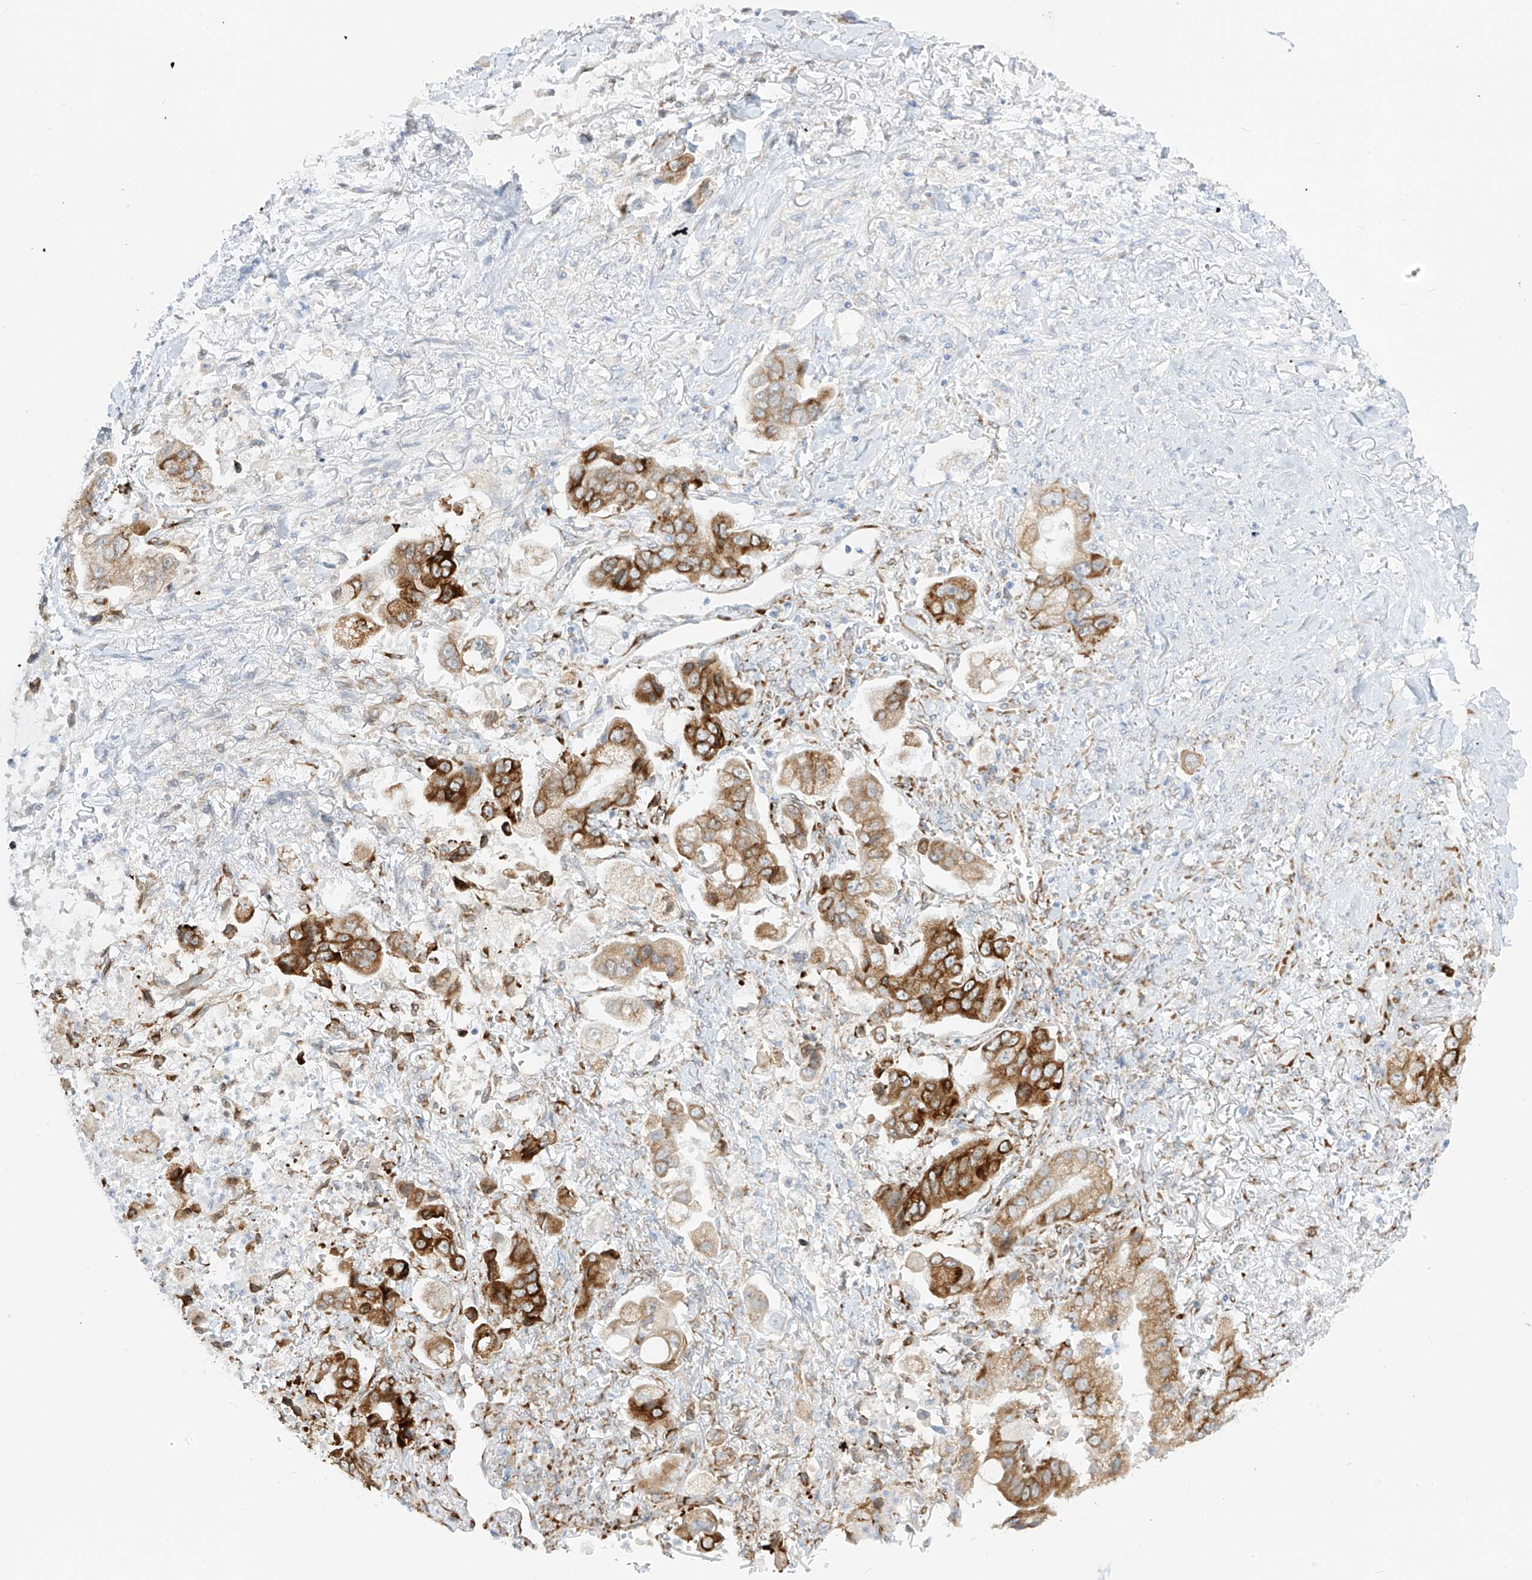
{"staining": {"intensity": "strong", "quantity": ">75%", "location": "cytoplasmic/membranous"}, "tissue": "stomach cancer", "cell_type": "Tumor cells", "image_type": "cancer", "snomed": [{"axis": "morphology", "description": "Adenocarcinoma, NOS"}, {"axis": "topography", "description": "Stomach"}], "caption": "Stomach cancer (adenocarcinoma) stained with DAB (3,3'-diaminobenzidine) immunohistochemistry (IHC) displays high levels of strong cytoplasmic/membranous staining in about >75% of tumor cells.", "gene": "LRRC59", "patient": {"sex": "male", "age": 62}}